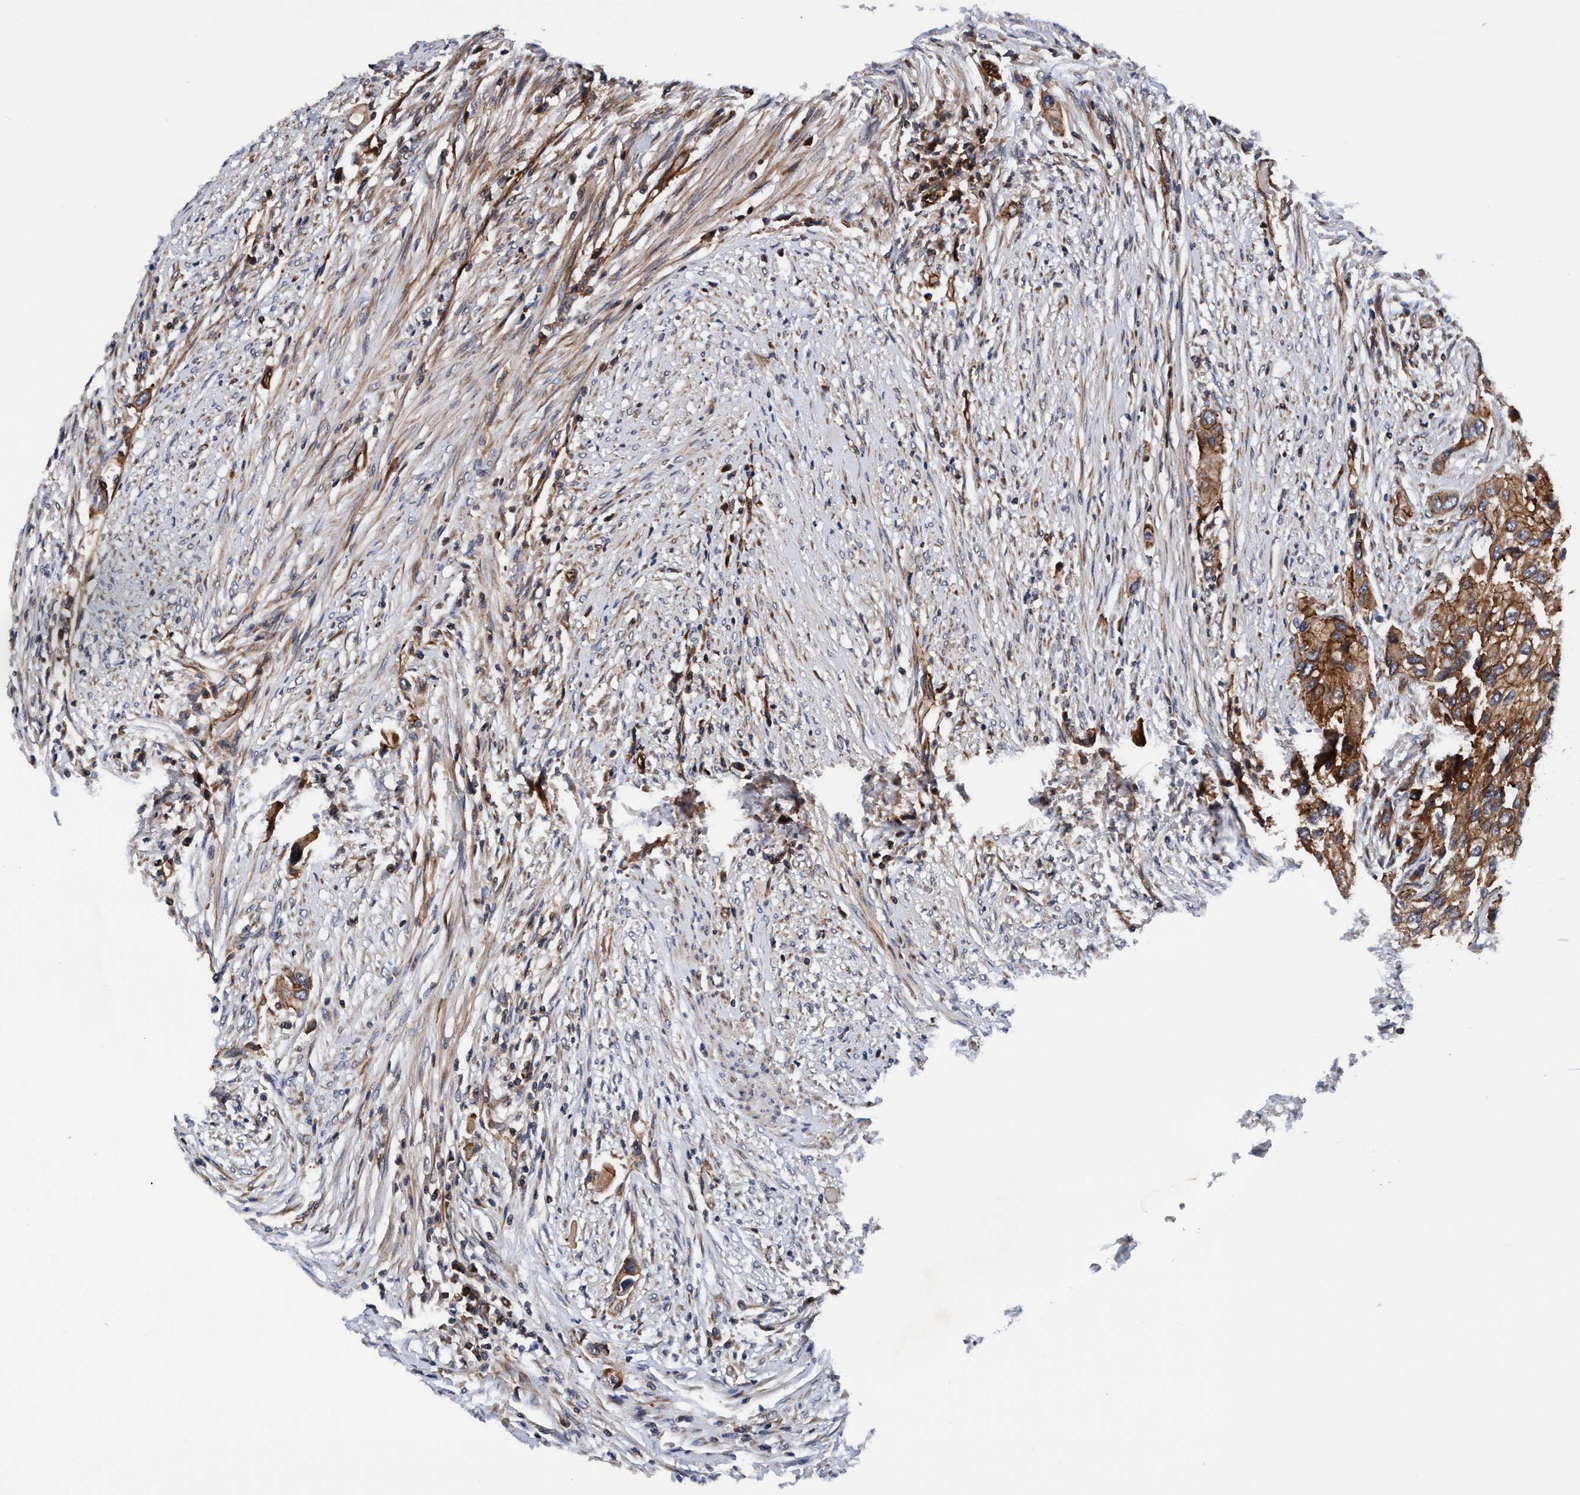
{"staining": {"intensity": "moderate", "quantity": ">75%", "location": "cytoplasmic/membranous"}, "tissue": "urothelial cancer", "cell_type": "Tumor cells", "image_type": "cancer", "snomed": [{"axis": "morphology", "description": "Urothelial carcinoma, High grade"}, {"axis": "topography", "description": "Urinary bladder"}], "caption": "Moderate cytoplasmic/membranous protein expression is identified in approximately >75% of tumor cells in high-grade urothelial carcinoma.", "gene": "MCM3AP", "patient": {"sex": "female", "age": 56}}